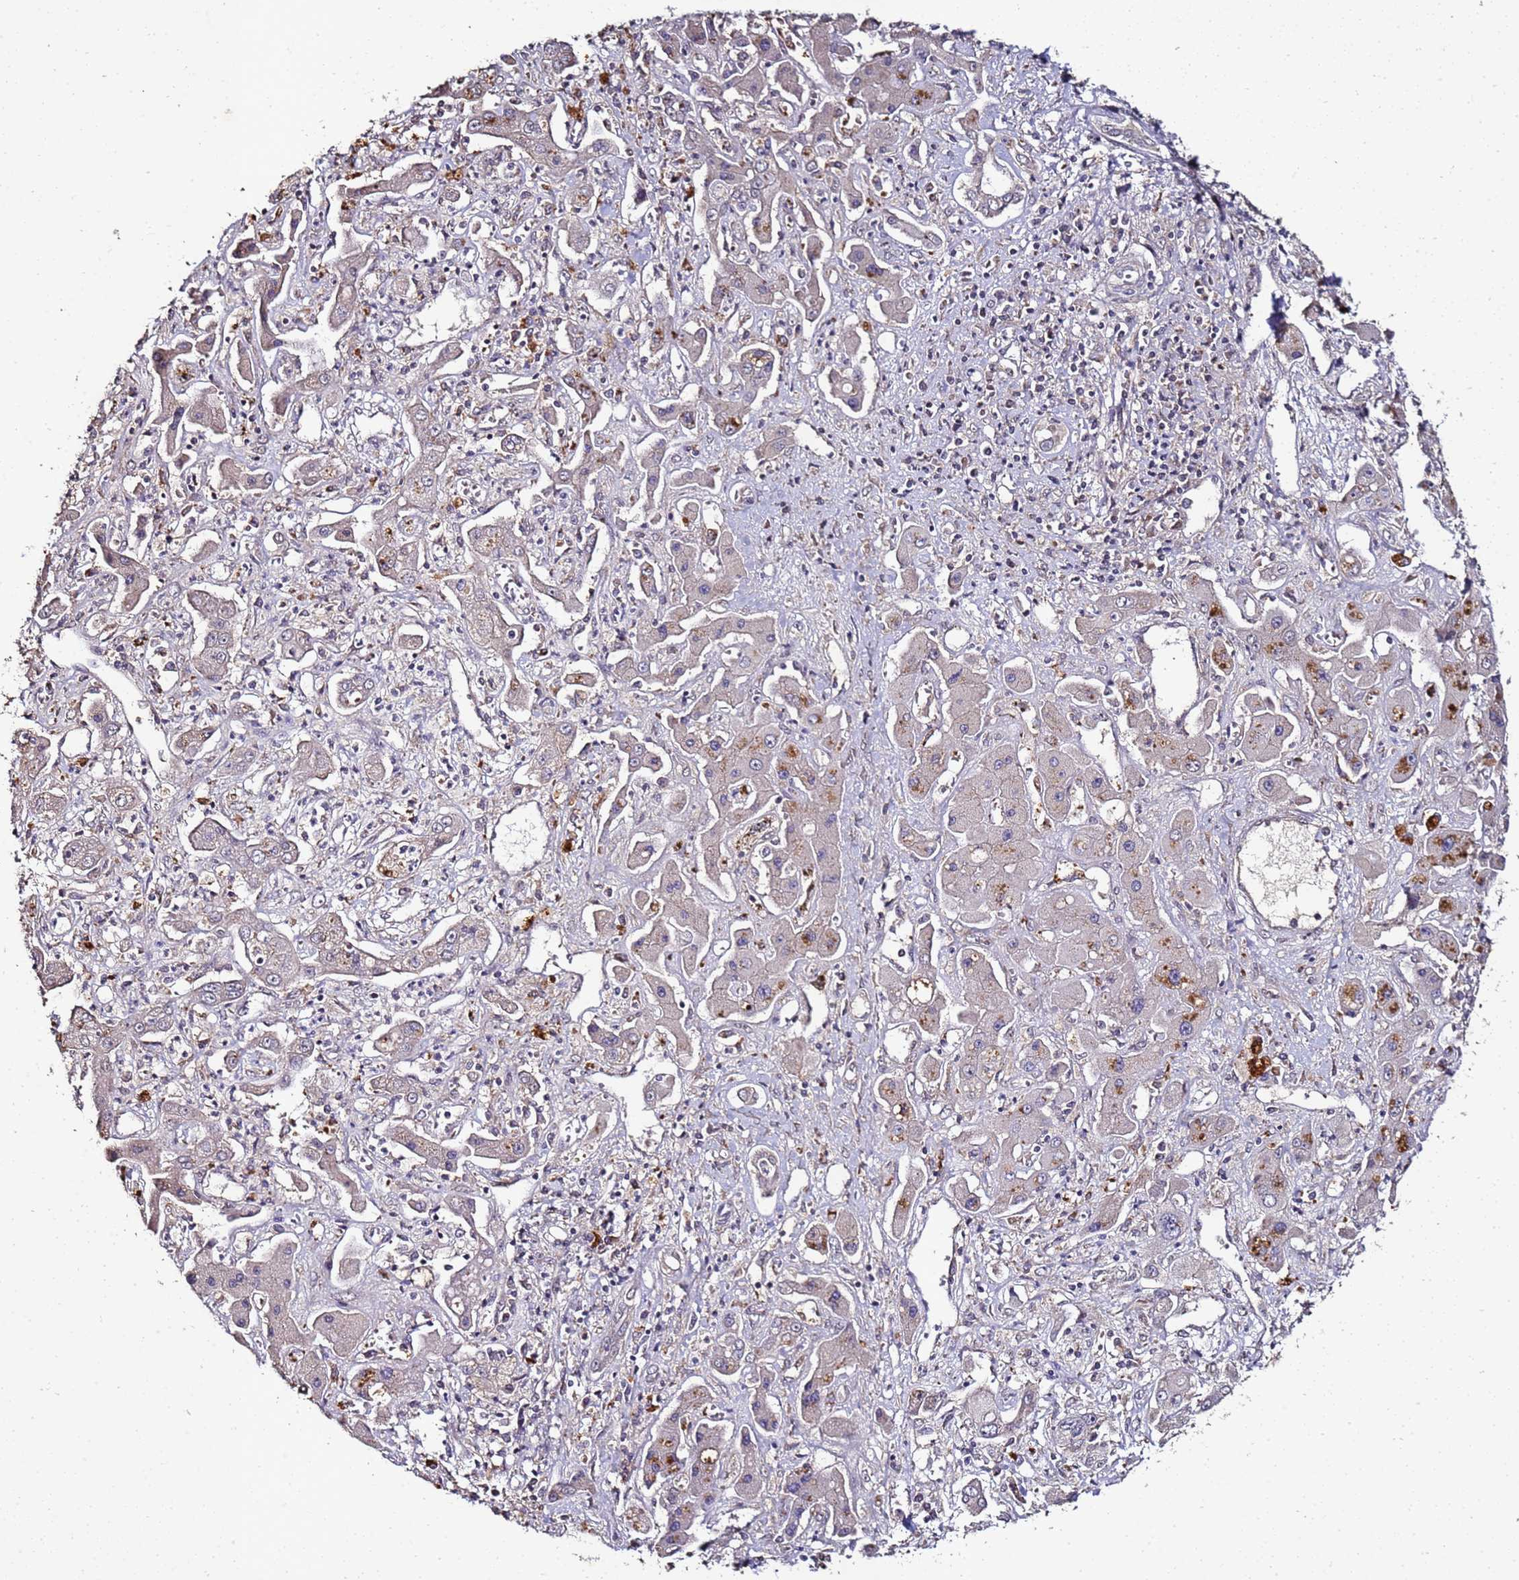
{"staining": {"intensity": "negative", "quantity": "none", "location": "none"}, "tissue": "liver cancer", "cell_type": "Tumor cells", "image_type": "cancer", "snomed": [{"axis": "morphology", "description": "Cholangiocarcinoma"}, {"axis": "topography", "description": "Liver"}], "caption": "This is an immunohistochemistry (IHC) micrograph of liver cancer. There is no expression in tumor cells.", "gene": "ANKRD17", "patient": {"sex": "male", "age": 67}}